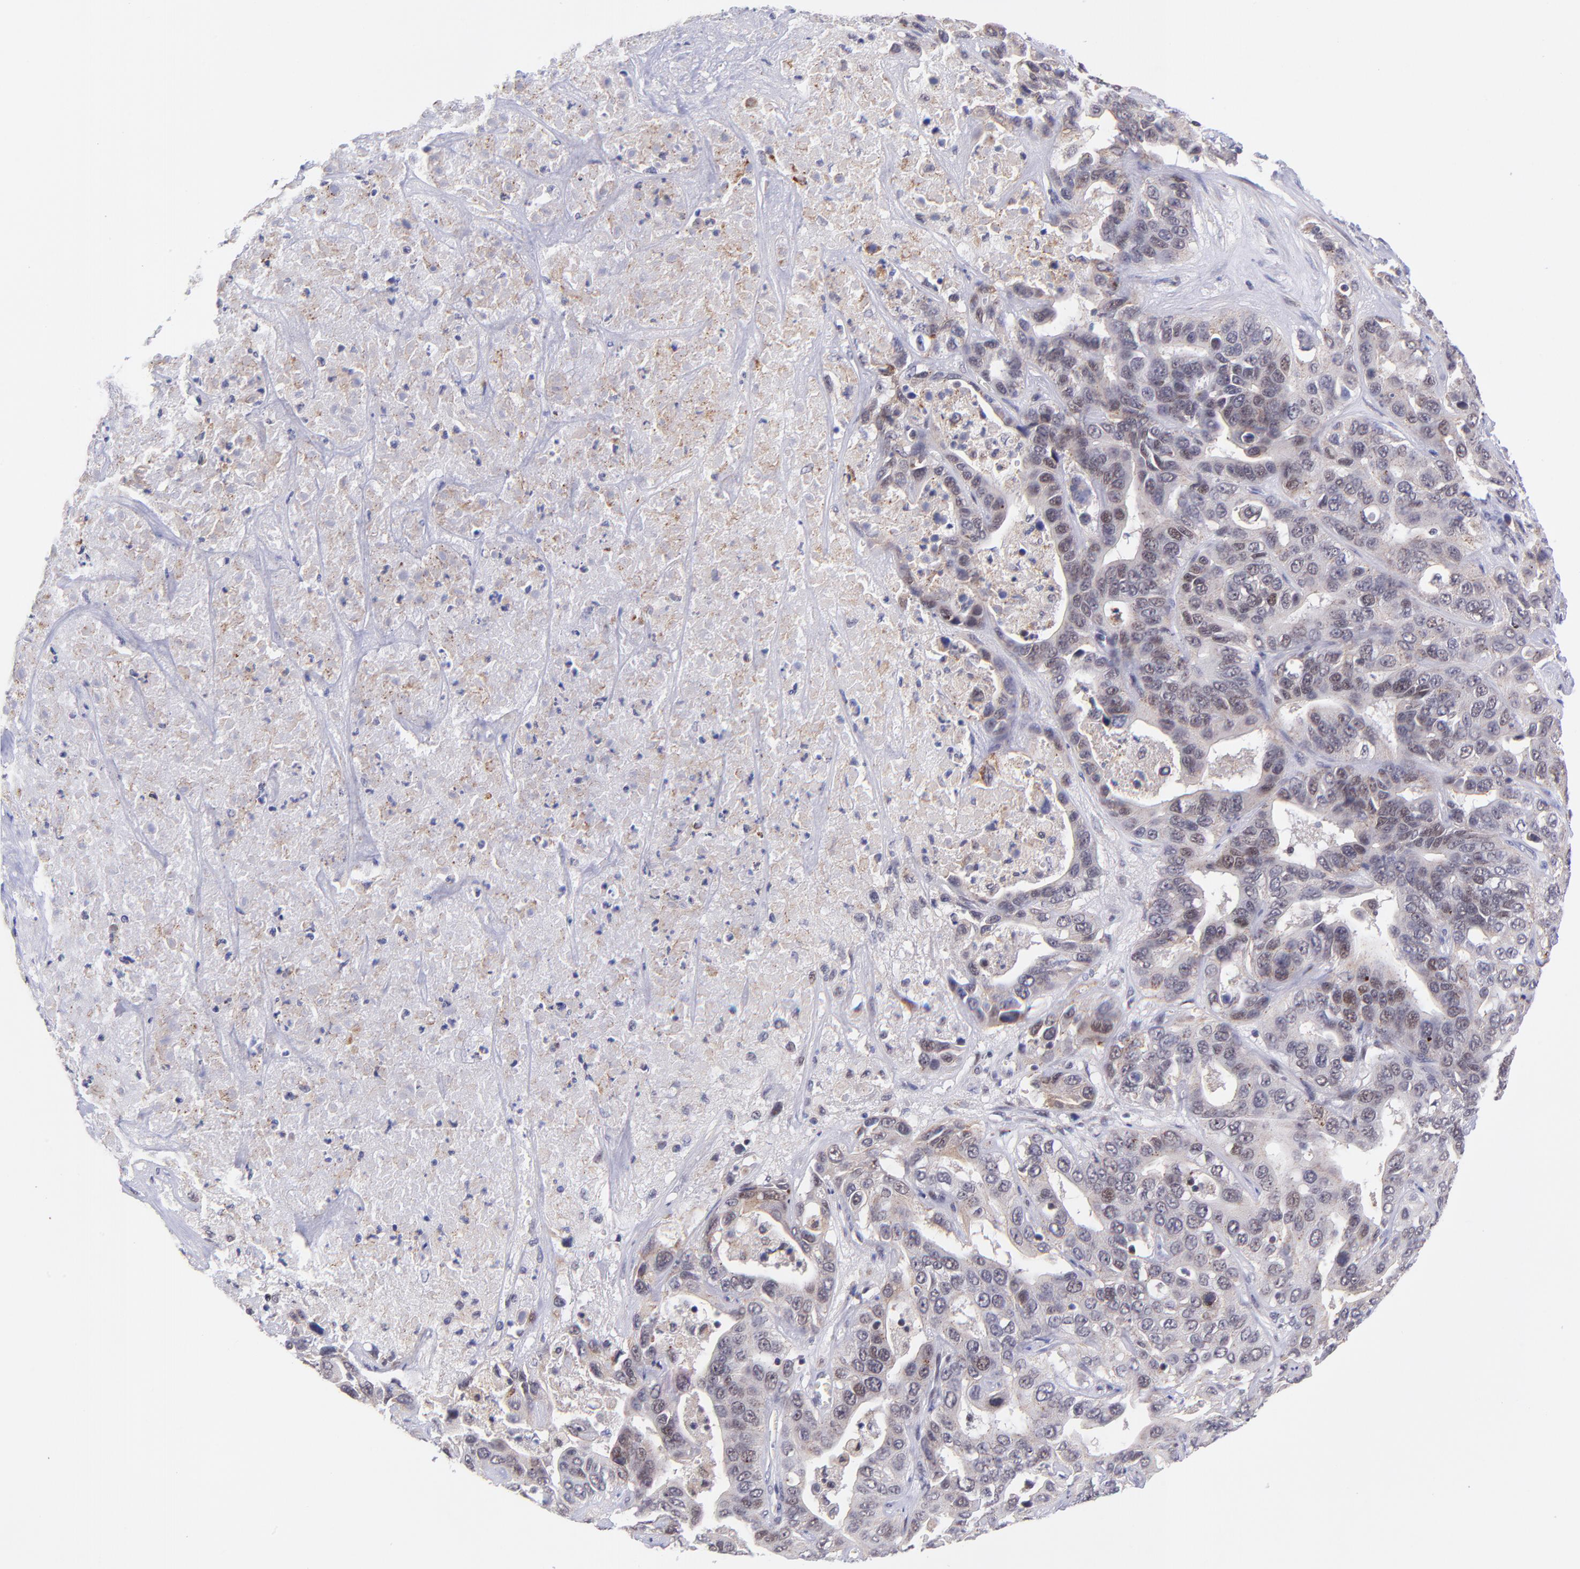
{"staining": {"intensity": "moderate", "quantity": "<25%", "location": "cytoplasmic/membranous"}, "tissue": "liver cancer", "cell_type": "Tumor cells", "image_type": "cancer", "snomed": [{"axis": "morphology", "description": "Cholangiocarcinoma"}, {"axis": "topography", "description": "Liver"}], "caption": "The immunohistochemical stain labels moderate cytoplasmic/membranous positivity in tumor cells of liver cholangiocarcinoma tissue. (DAB (3,3'-diaminobenzidine) = brown stain, brightfield microscopy at high magnification).", "gene": "SOX6", "patient": {"sex": "female", "age": 52}}